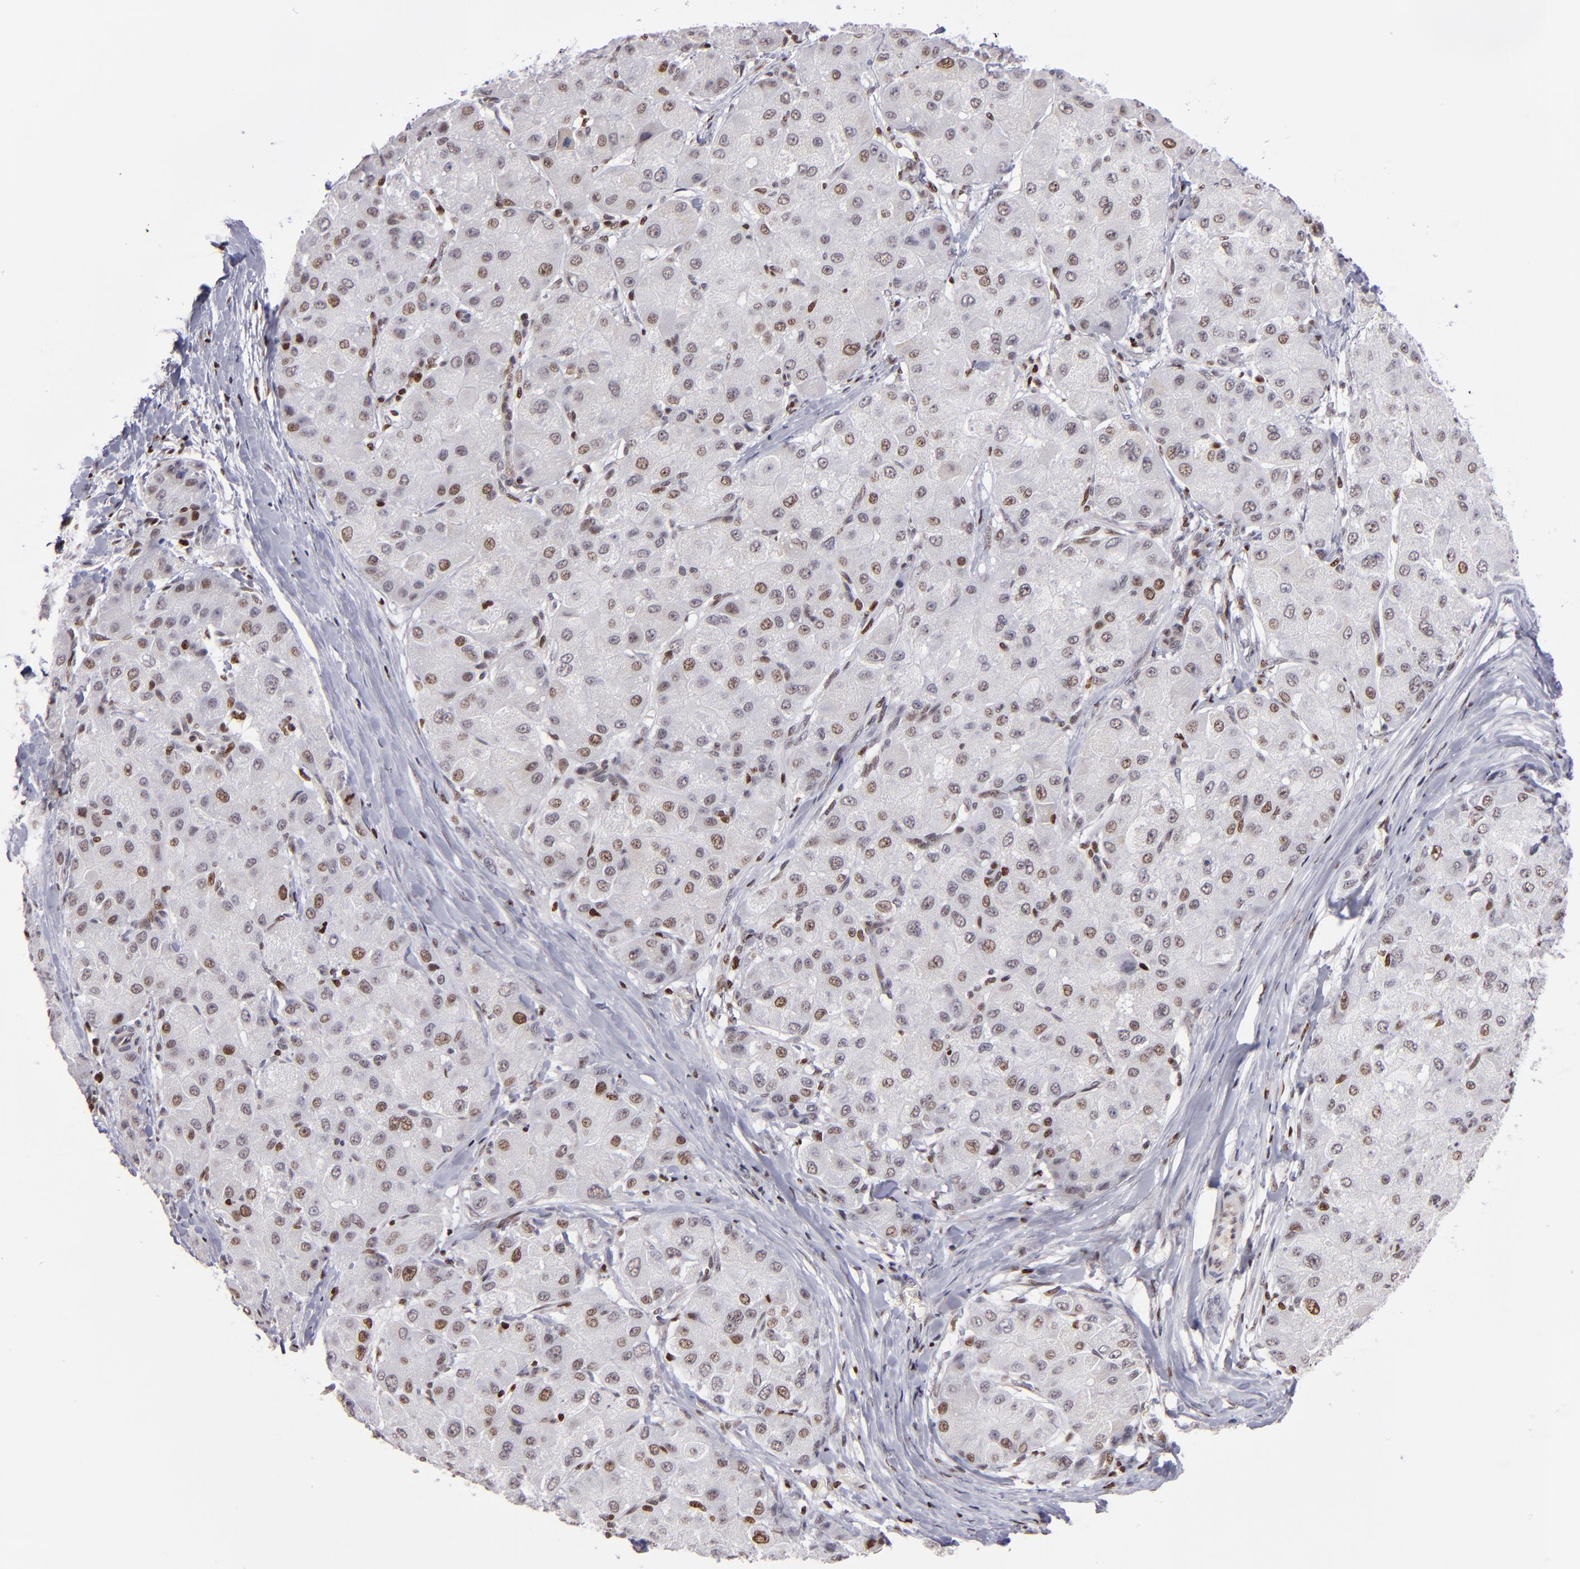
{"staining": {"intensity": "moderate", "quantity": "25%-75%", "location": "nuclear"}, "tissue": "liver cancer", "cell_type": "Tumor cells", "image_type": "cancer", "snomed": [{"axis": "morphology", "description": "Carcinoma, Hepatocellular, NOS"}, {"axis": "topography", "description": "Liver"}], "caption": "Liver hepatocellular carcinoma was stained to show a protein in brown. There is medium levels of moderate nuclear positivity in about 25%-75% of tumor cells.", "gene": "POLA1", "patient": {"sex": "male", "age": 80}}